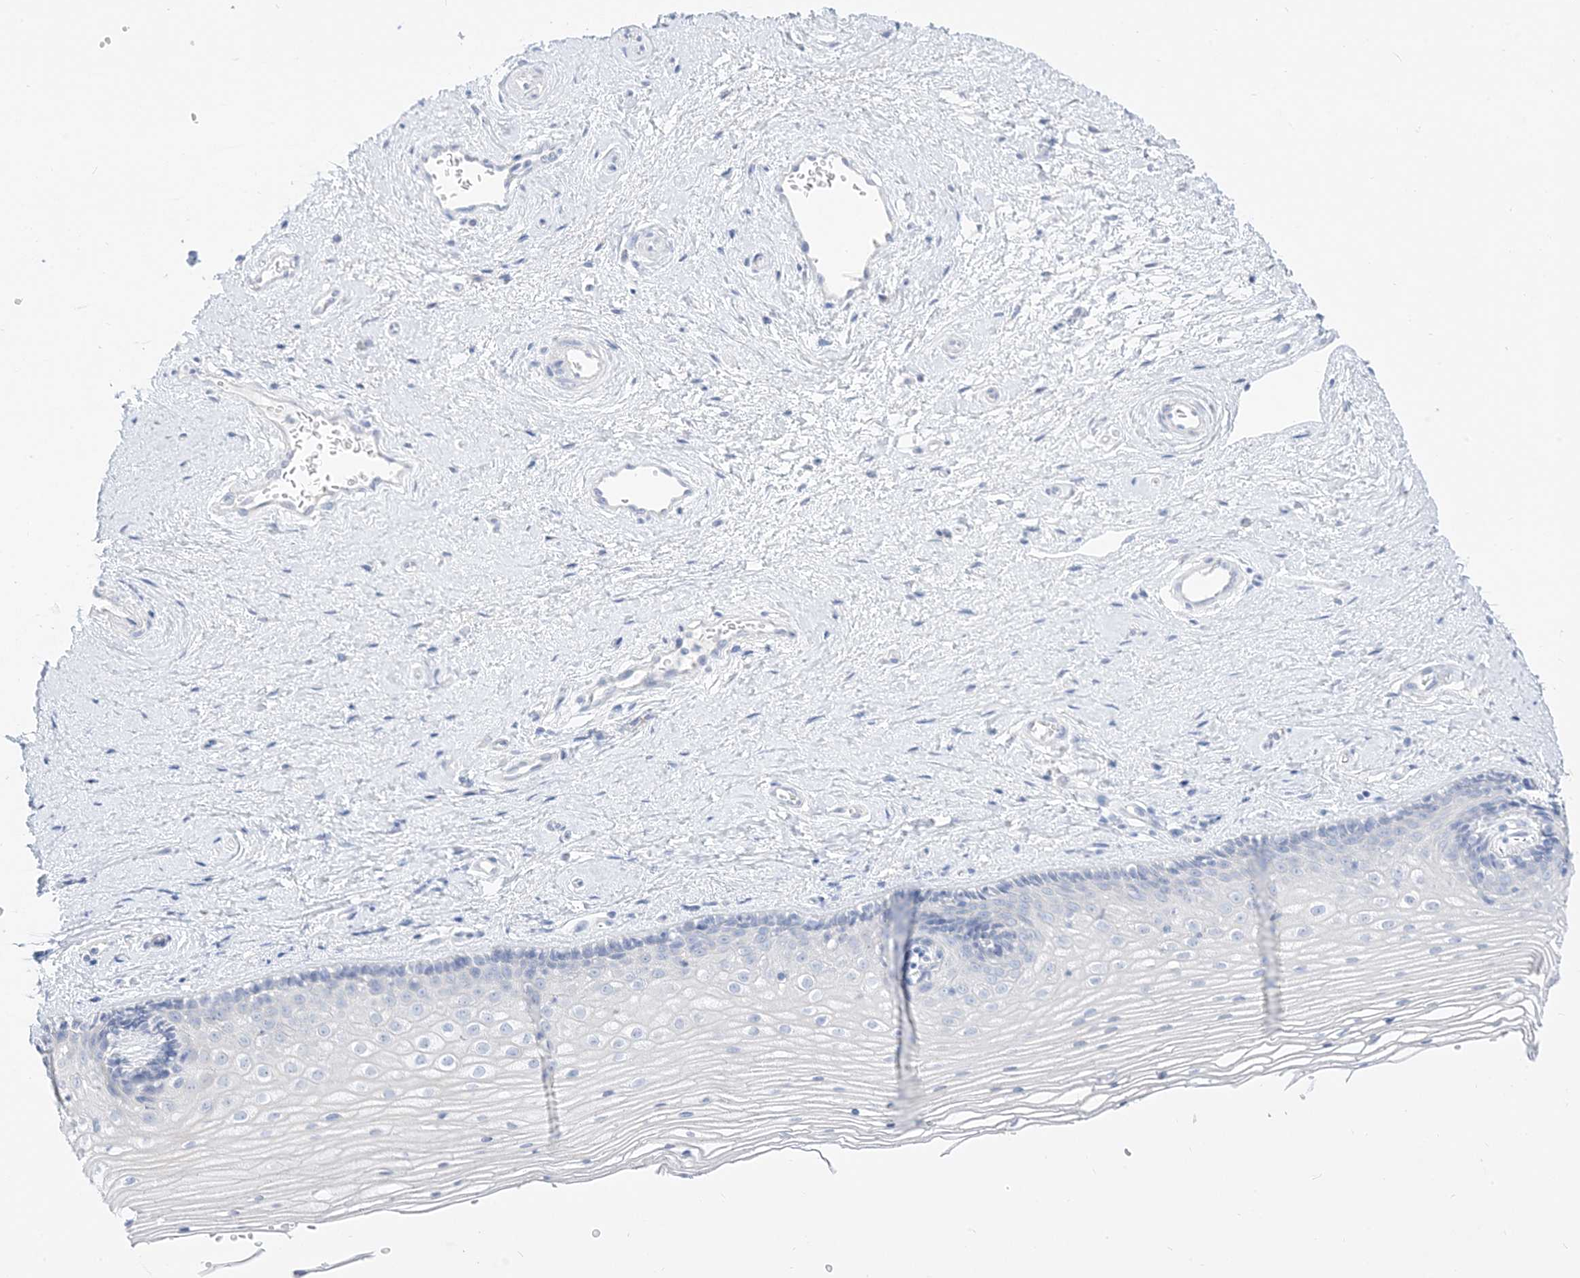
{"staining": {"intensity": "negative", "quantity": "none", "location": "none"}, "tissue": "vagina", "cell_type": "Squamous epithelial cells", "image_type": "normal", "snomed": [{"axis": "morphology", "description": "Normal tissue, NOS"}, {"axis": "topography", "description": "Vagina"}], "caption": "This is a micrograph of immunohistochemistry staining of normal vagina, which shows no positivity in squamous epithelial cells.", "gene": "MUC17", "patient": {"sex": "female", "age": 46}}